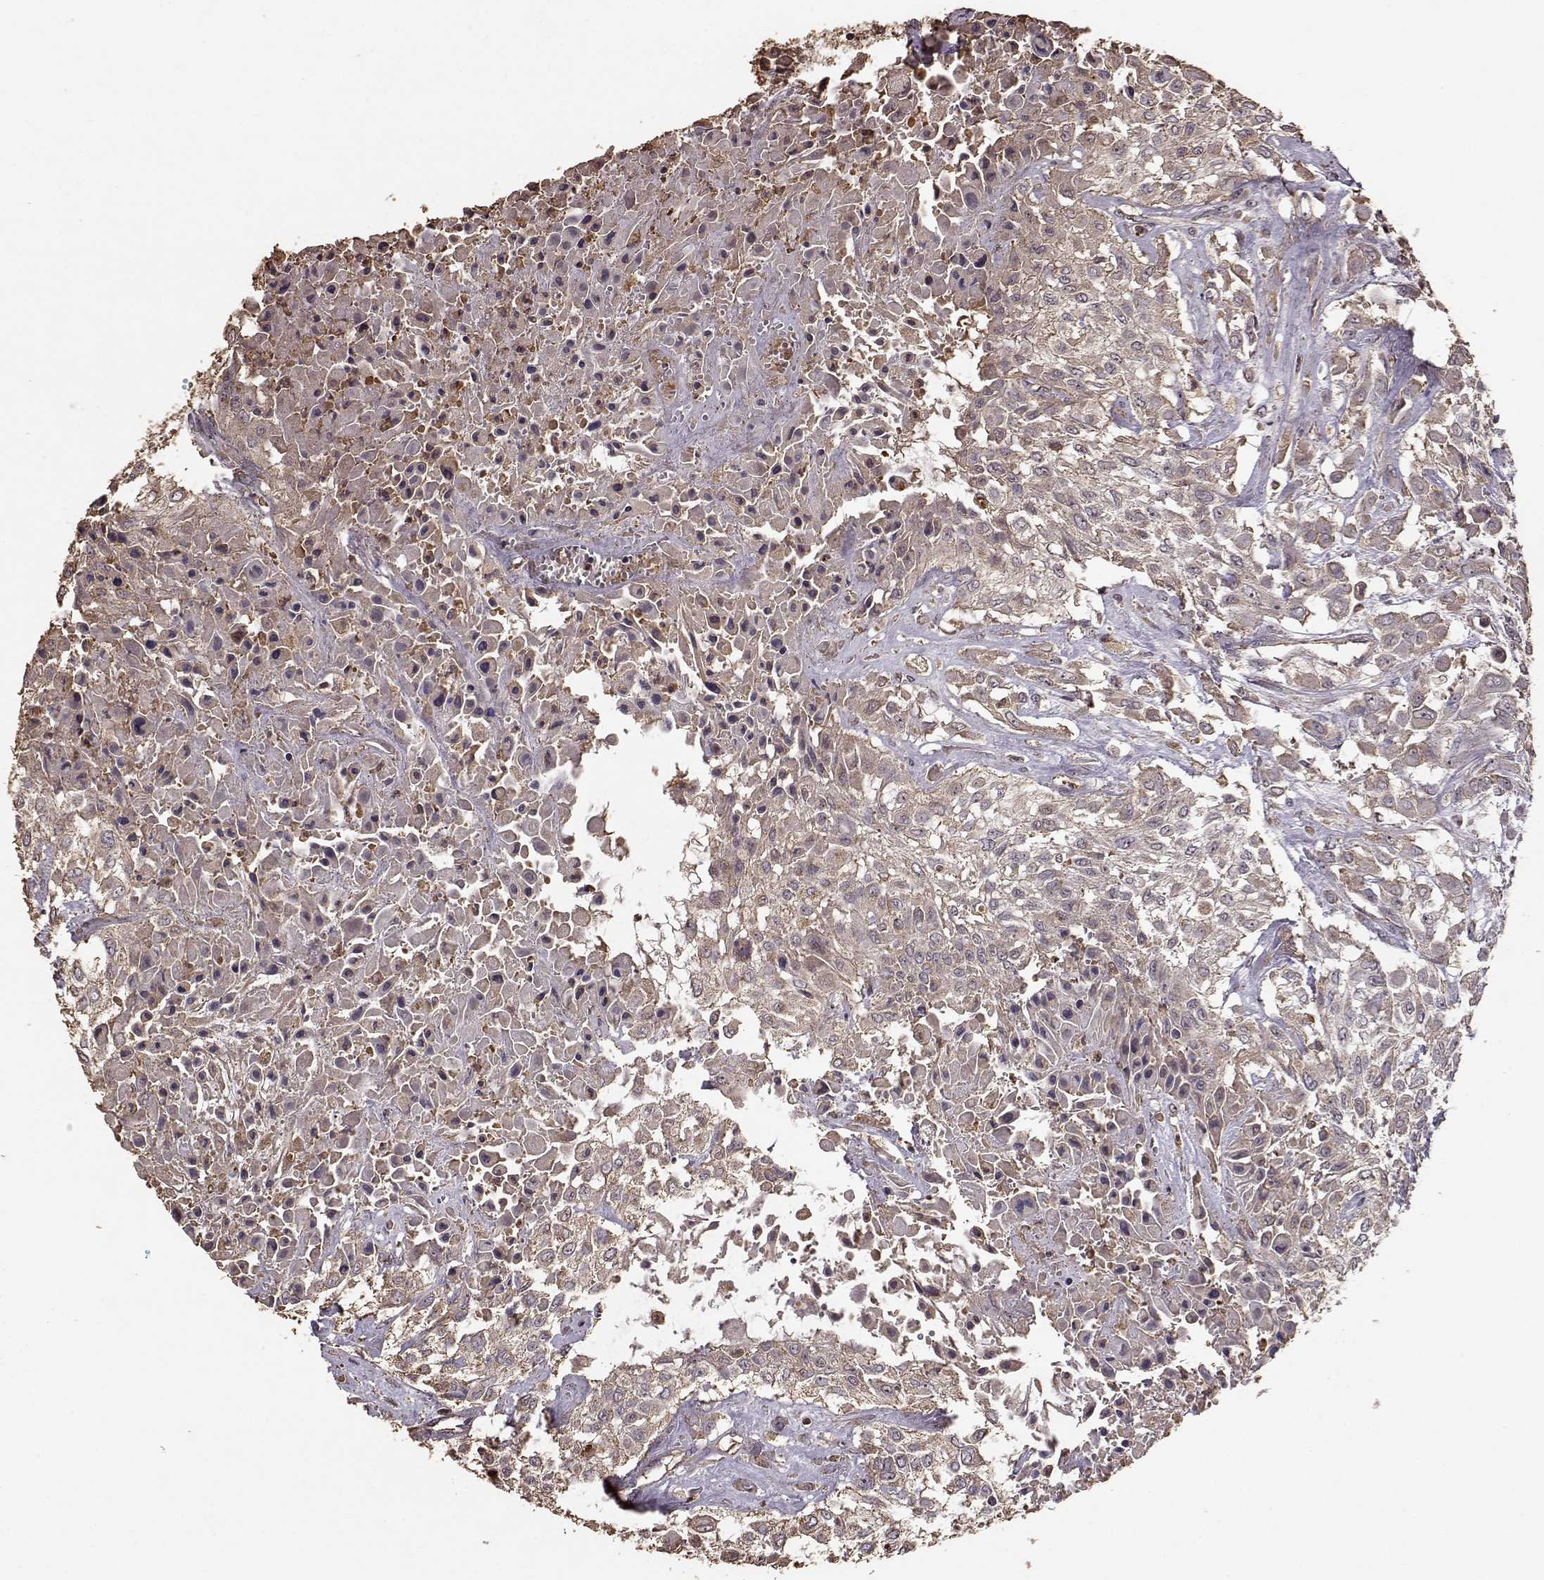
{"staining": {"intensity": "weak", "quantity": ">75%", "location": "cytoplasmic/membranous,nuclear"}, "tissue": "urothelial cancer", "cell_type": "Tumor cells", "image_type": "cancer", "snomed": [{"axis": "morphology", "description": "Urothelial carcinoma, High grade"}, {"axis": "topography", "description": "Urinary bladder"}], "caption": "About >75% of tumor cells in human urothelial cancer show weak cytoplasmic/membranous and nuclear protein positivity as visualized by brown immunohistochemical staining.", "gene": "PTGES2", "patient": {"sex": "male", "age": 57}}